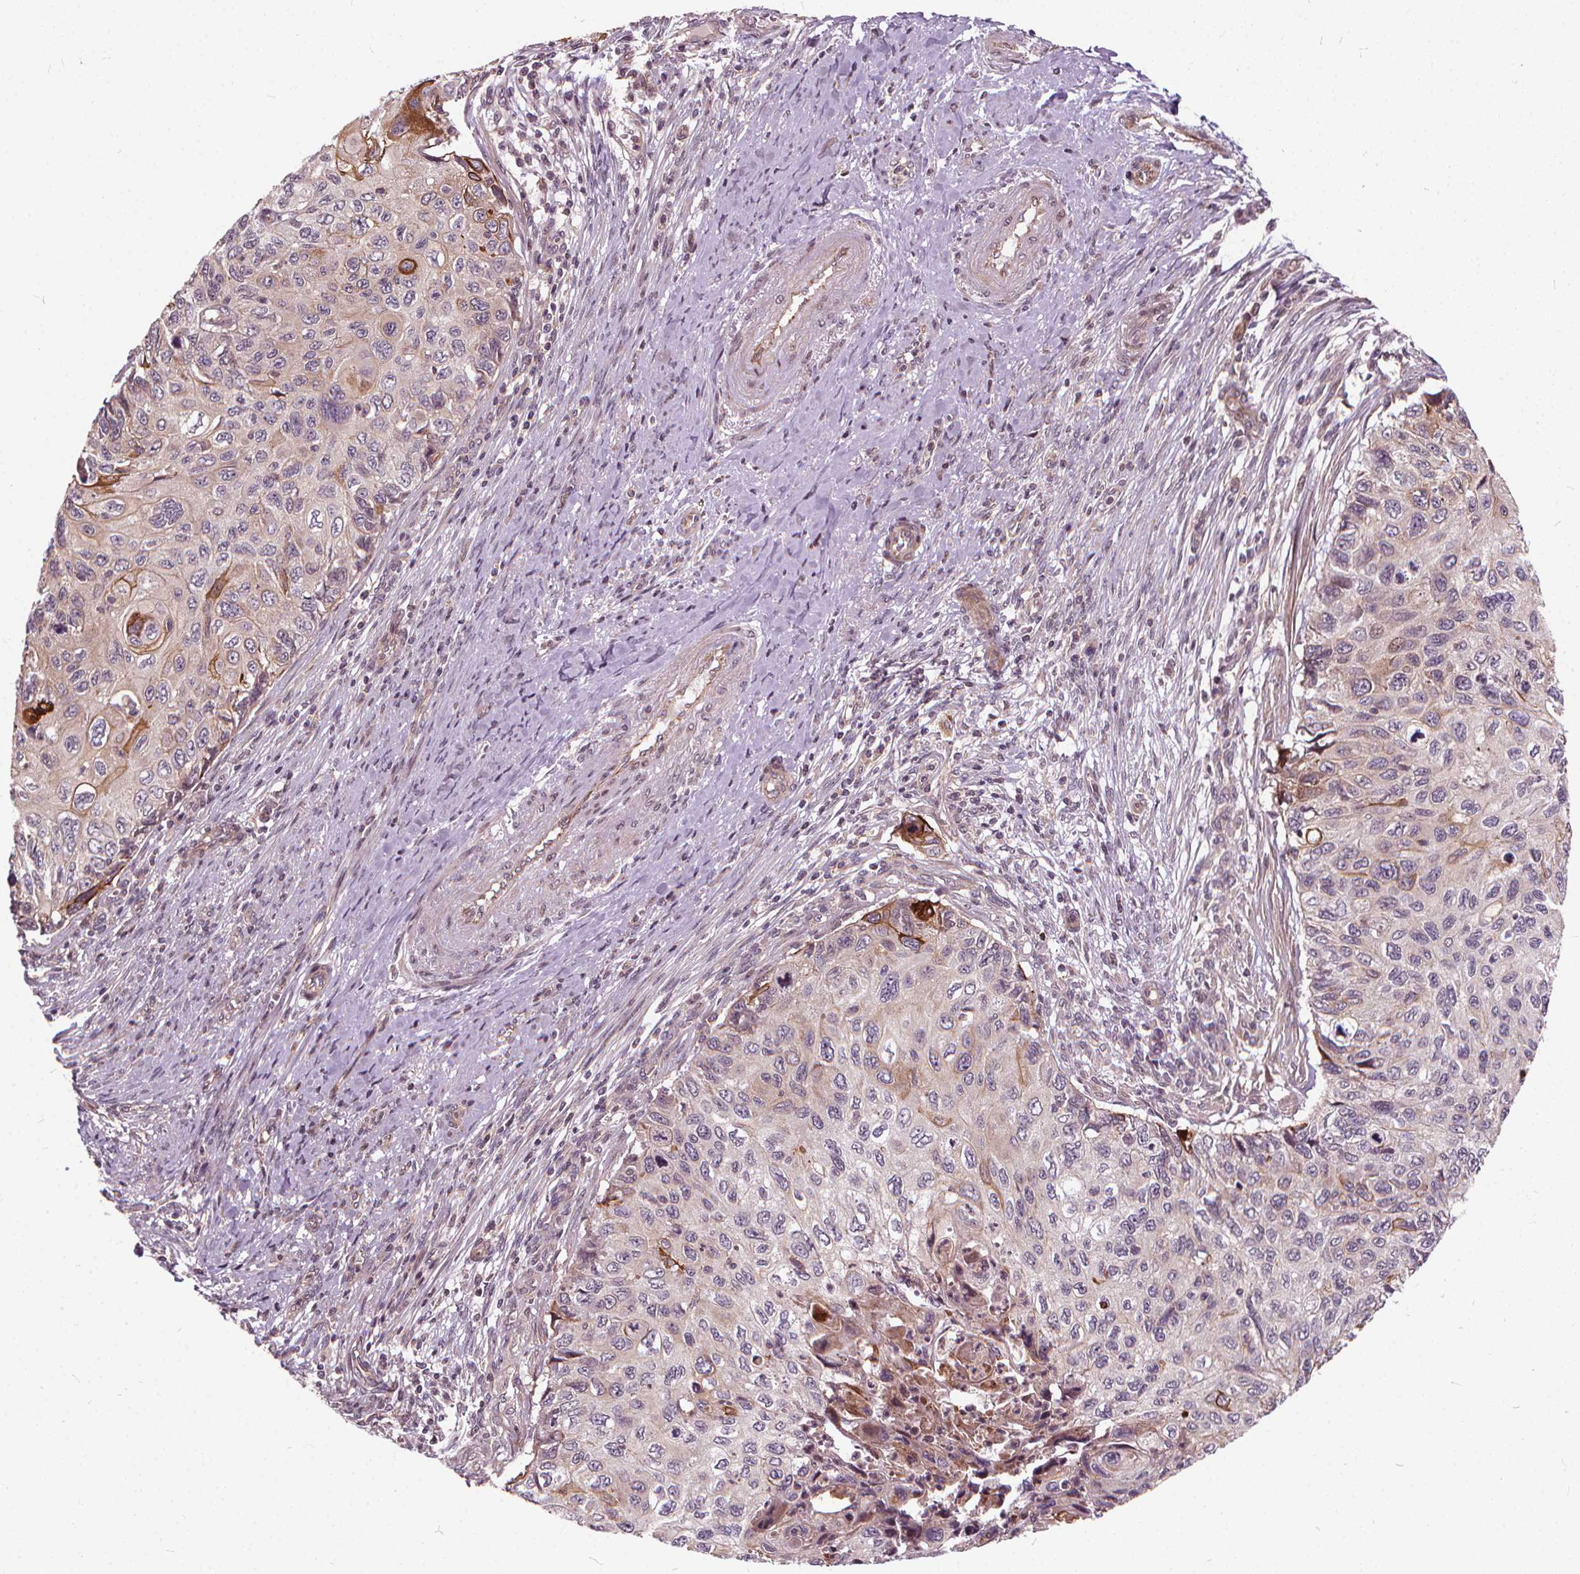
{"staining": {"intensity": "moderate", "quantity": "<25%", "location": "cytoplasmic/membranous"}, "tissue": "cervical cancer", "cell_type": "Tumor cells", "image_type": "cancer", "snomed": [{"axis": "morphology", "description": "Squamous cell carcinoma, NOS"}, {"axis": "topography", "description": "Cervix"}], "caption": "A brown stain labels moderate cytoplasmic/membranous positivity of a protein in squamous cell carcinoma (cervical) tumor cells. (DAB = brown stain, brightfield microscopy at high magnification).", "gene": "INPP5E", "patient": {"sex": "female", "age": 70}}